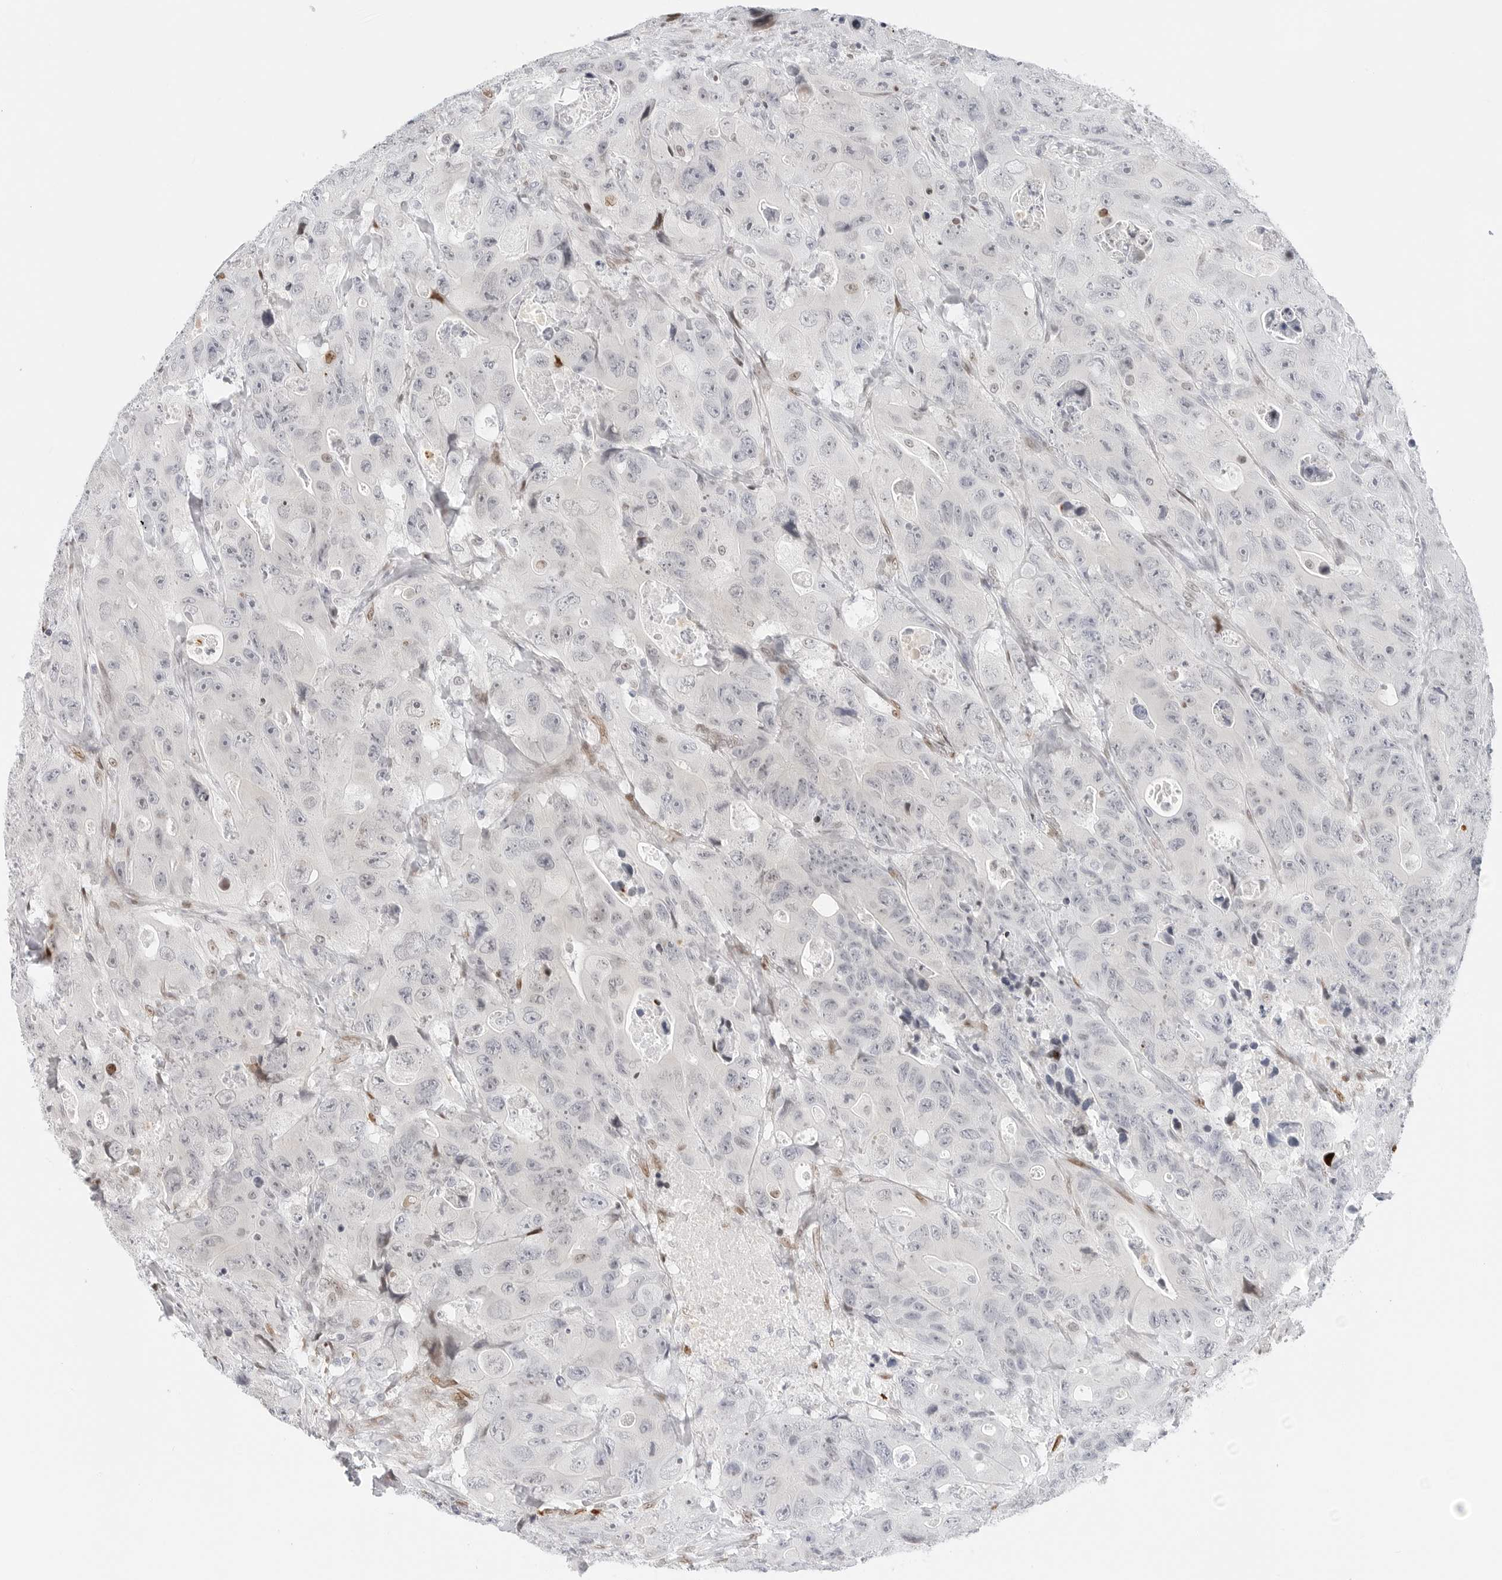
{"staining": {"intensity": "negative", "quantity": "none", "location": "none"}, "tissue": "colorectal cancer", "cell_type": "Tumor cells", "image_type": "cancer", "snomed": [{"axis": "morphology", "description": "Adenocarcinoma, NOS"}, {"axis": "topography", "description": "Colon"}], "caption": "Protein analysis of colorectal cancer shows no significant positivity in tumor cells.", "gene": "SPIDR", "patient": {"sex": "female", "age": 46}}